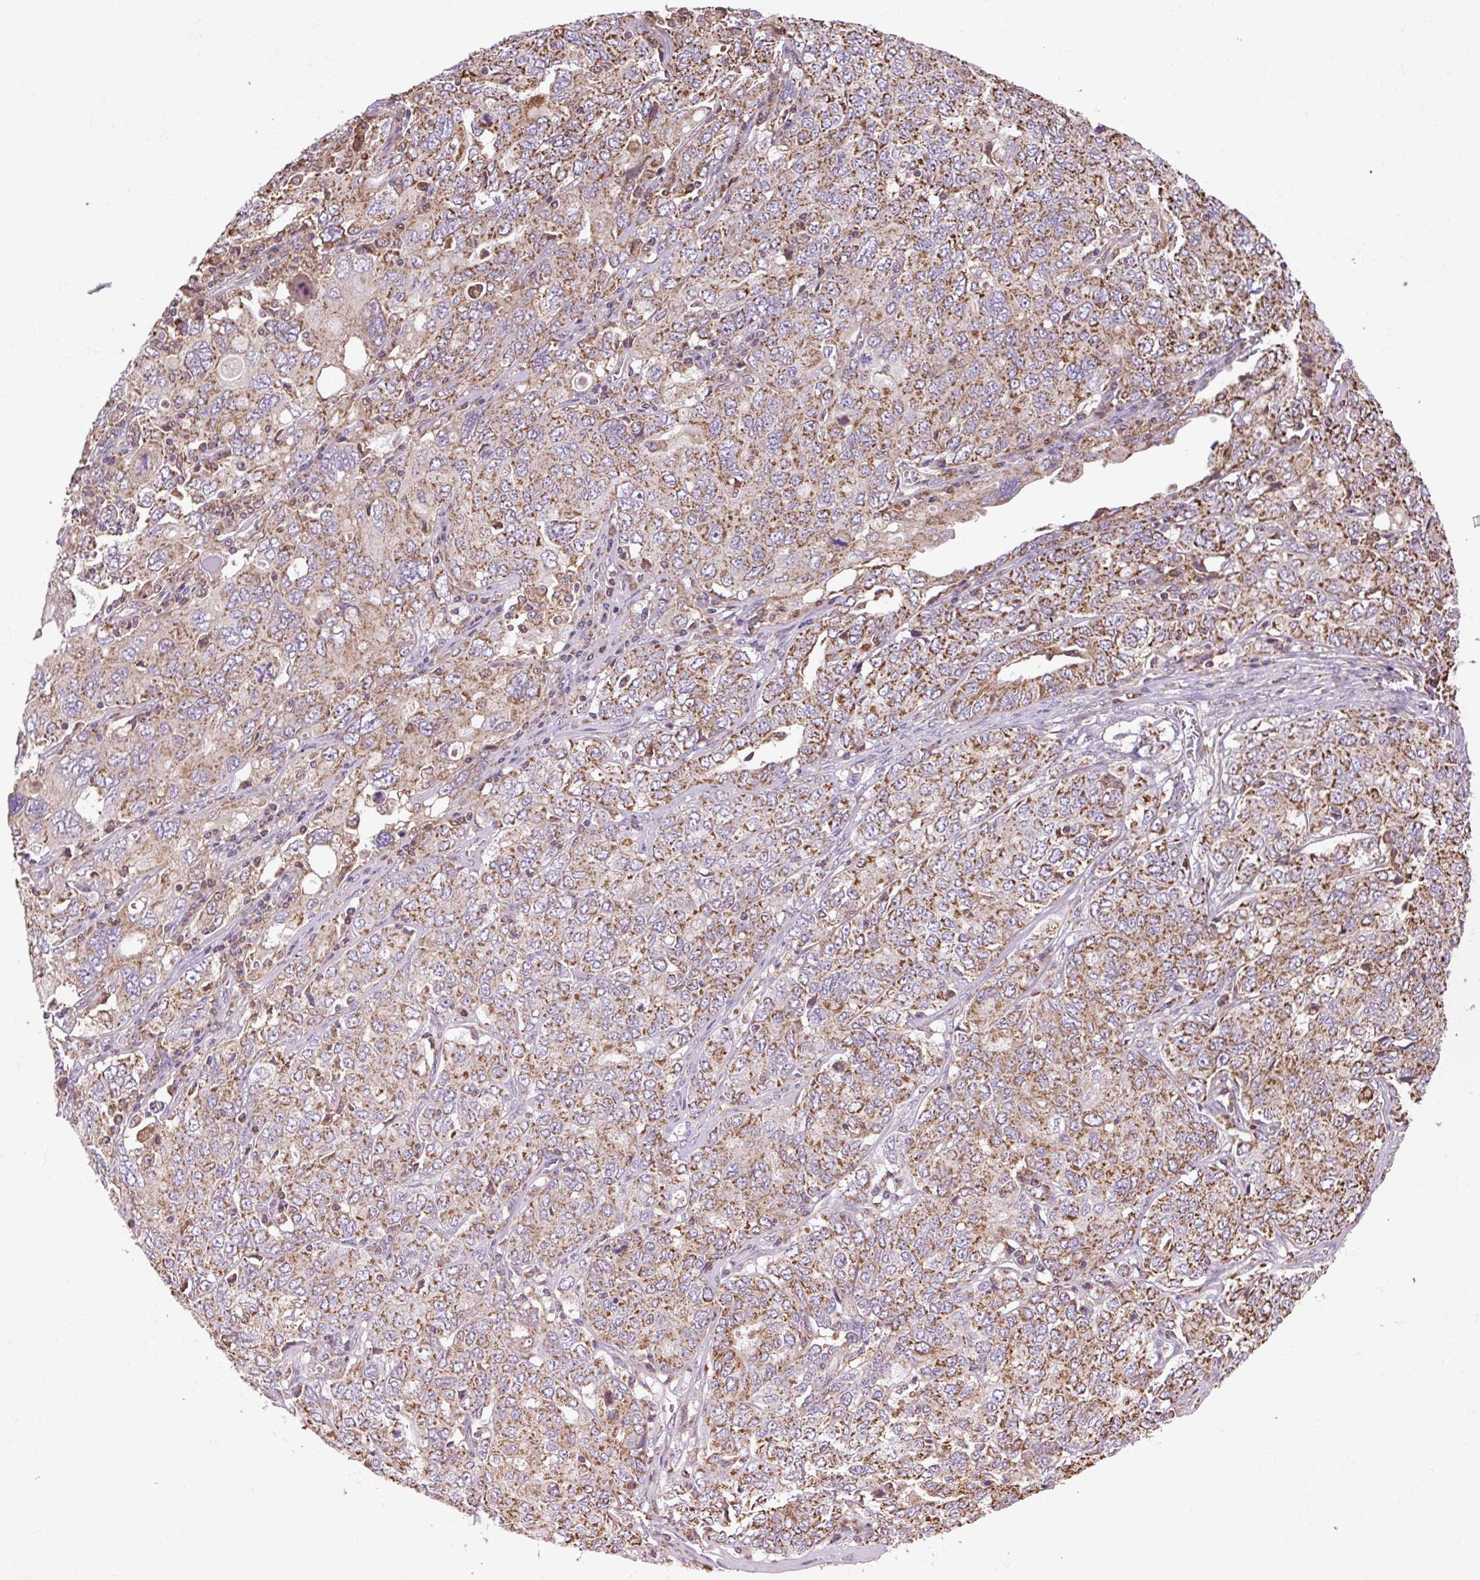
{"staining": {"intensity": "moderate", "quantity": ">75%", "location": "cytoplasmic/membranous"}, "tissue": "ovarian cancer", "cell_type": "Tumor cells", "image_type": "cancer", "snomed": [{"axis": "morphology", "description": "Carcinoma, endometroid"}, {"axis": "topography", "description": "Ovary"}], "caption": "An immunohistochemistry (IHC) histopathology image of tumor tissue is shown. Protein staining in brown labels moderate cytoplasmic/membranous positivity in ovarian cancer within tumor cells. The staining was performed using DAB to visualize the protein expression in brown, while the nuclei were stained in blue with hematoxylin (Magnification: 20x).", "gene": "PLCG1", "patient": {"sex": "female", "age": 62}}